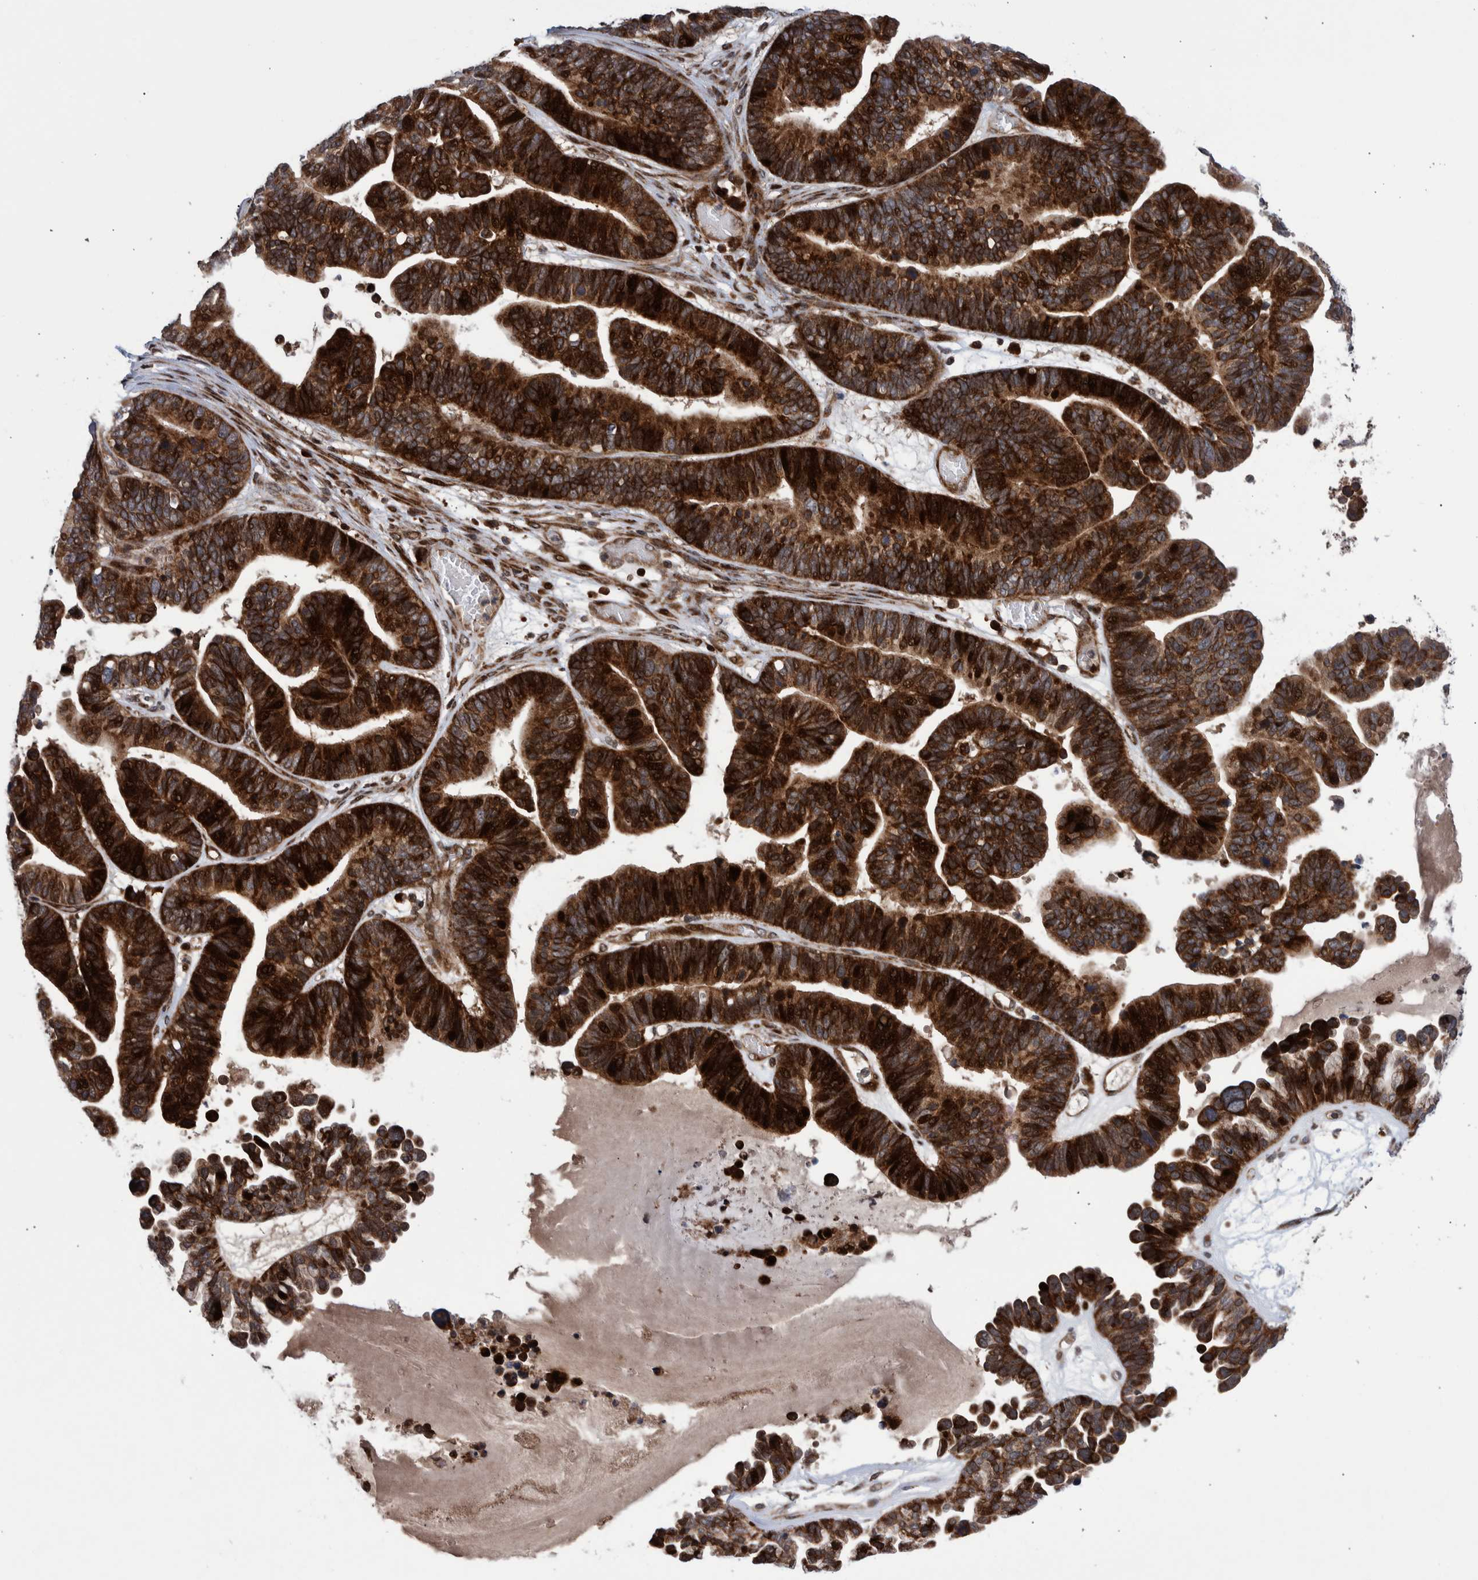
{"staining": {"intensity": "strong", "quantity": ">75%", "location": "cytoplasmic/membranous,nuclear"}, "tissue": "ovarian cancer", "cell_type": "Tumor cells", "image_type": "cancer", "snomed": [{"axis": "morphology", "description": "Cystadenocarcinoma, serous, NOS"}, {"axis": "topography", "description": "Ovary"}], "caption": "This is an image of IHC staining of ovarian cancer, which shows strong positivity in the cytoplasmic/membranous and nuclear of tumor cells.", "gene": "SHISA6", "patient": {"sex": "female", "age": 56}}